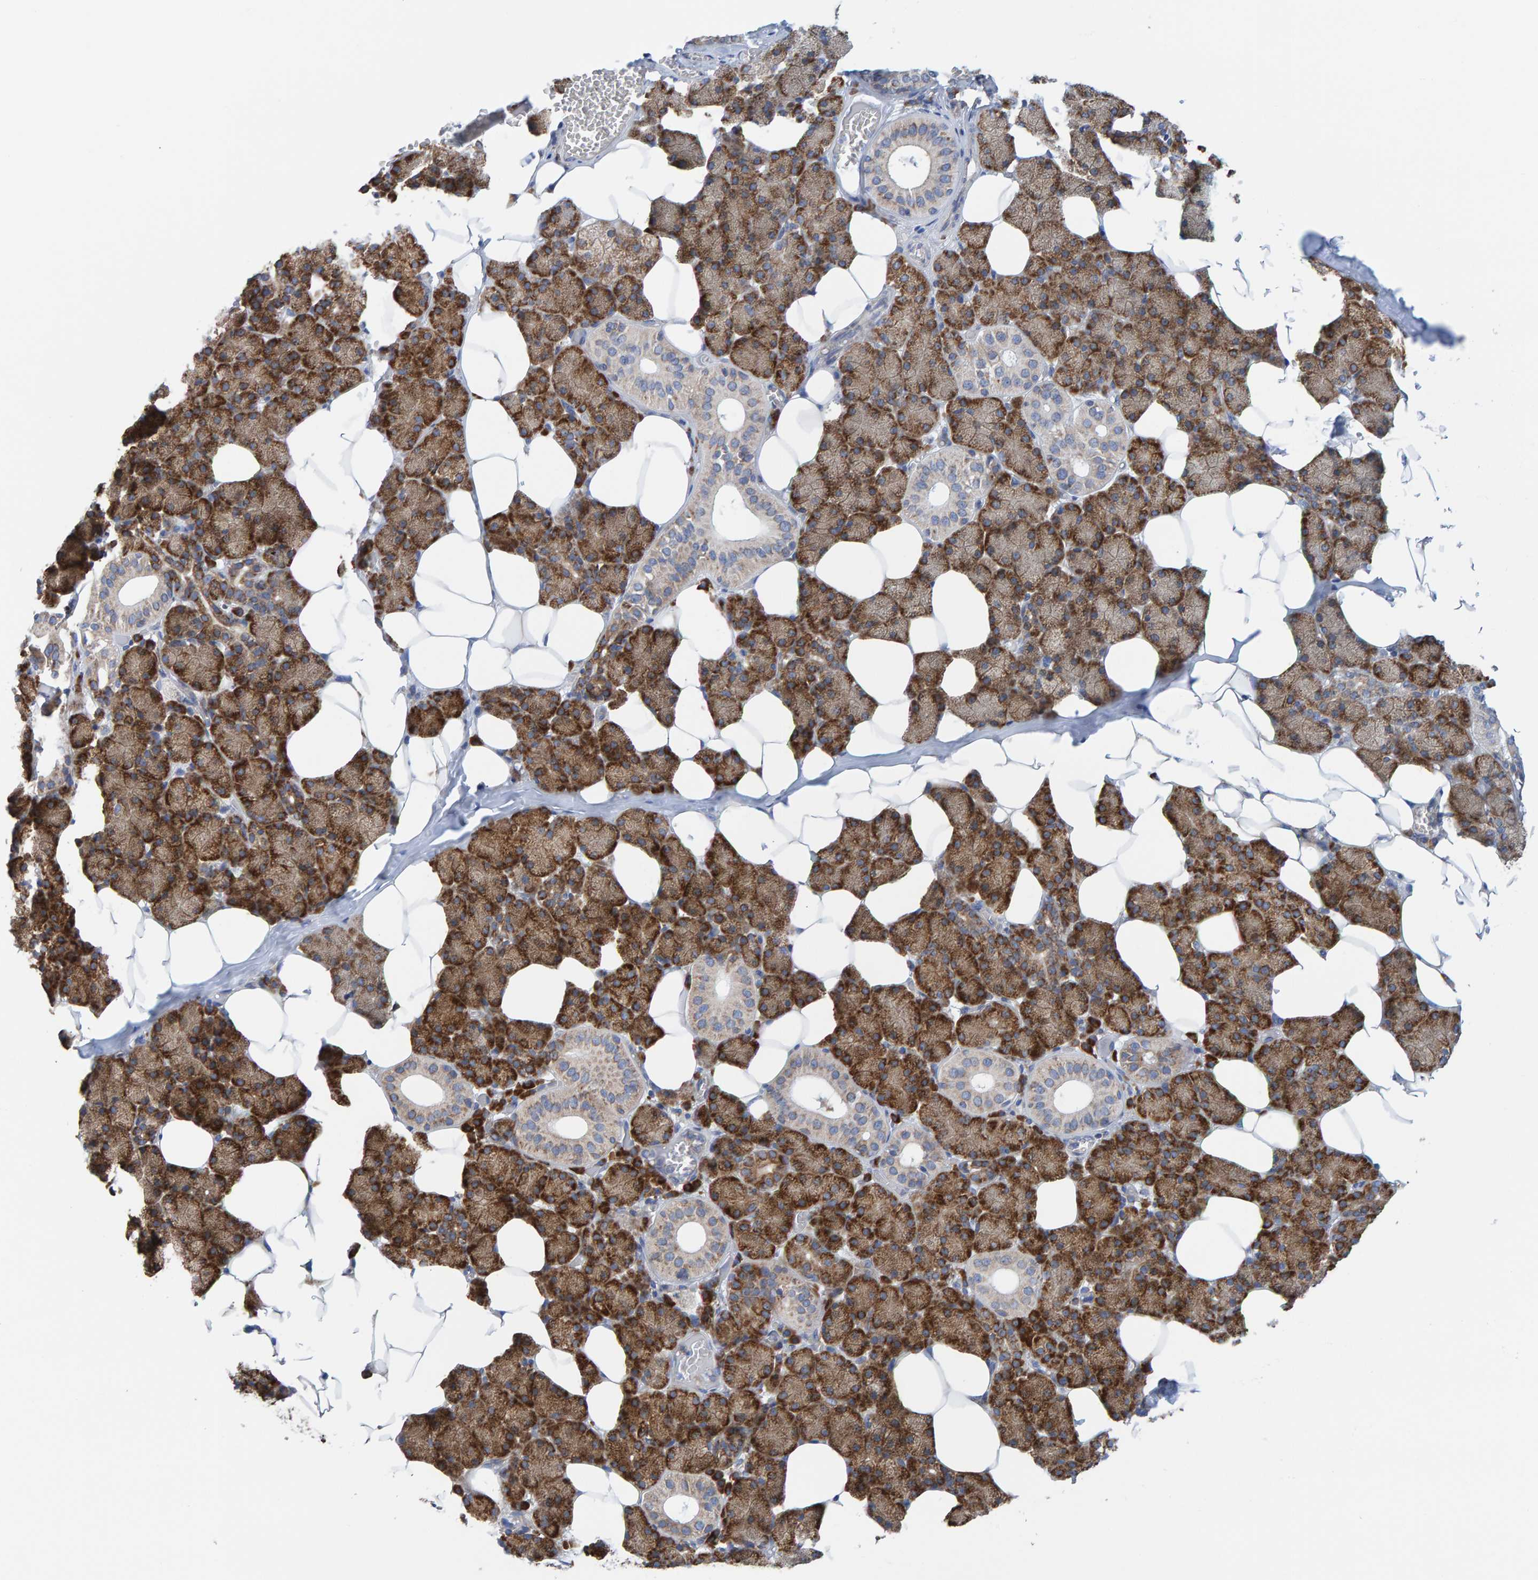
{"staining": {"intensity": "moderate", "quantity": ">75%", "location": "cytoplasmic/membranous"}, "tissue": "salivary gland", "cell_type": "Glandular cells", "image_type": "normal", "snomed": [{"axis": "morphology", "description": "Normal tissue, NOS"}, {"axis": "topography", "description": "Salivary gland"}], "caption": "A high-resolution photomicrograph shows immunohistochemistry staining of normal salivary gland, which demonstrates moderate cytoplasmic/membranous positivity in approximately >75% of glandular cells. The staining was performed using DAB (3,3'-diaminobenzidine) to visualize the protein expression in brown, while the nuclei were stained in blue with hematoxylin (Magnification: 20x).", "gene": "CDK5RAP3", "patient": {"sex": "female", "age": 33}}